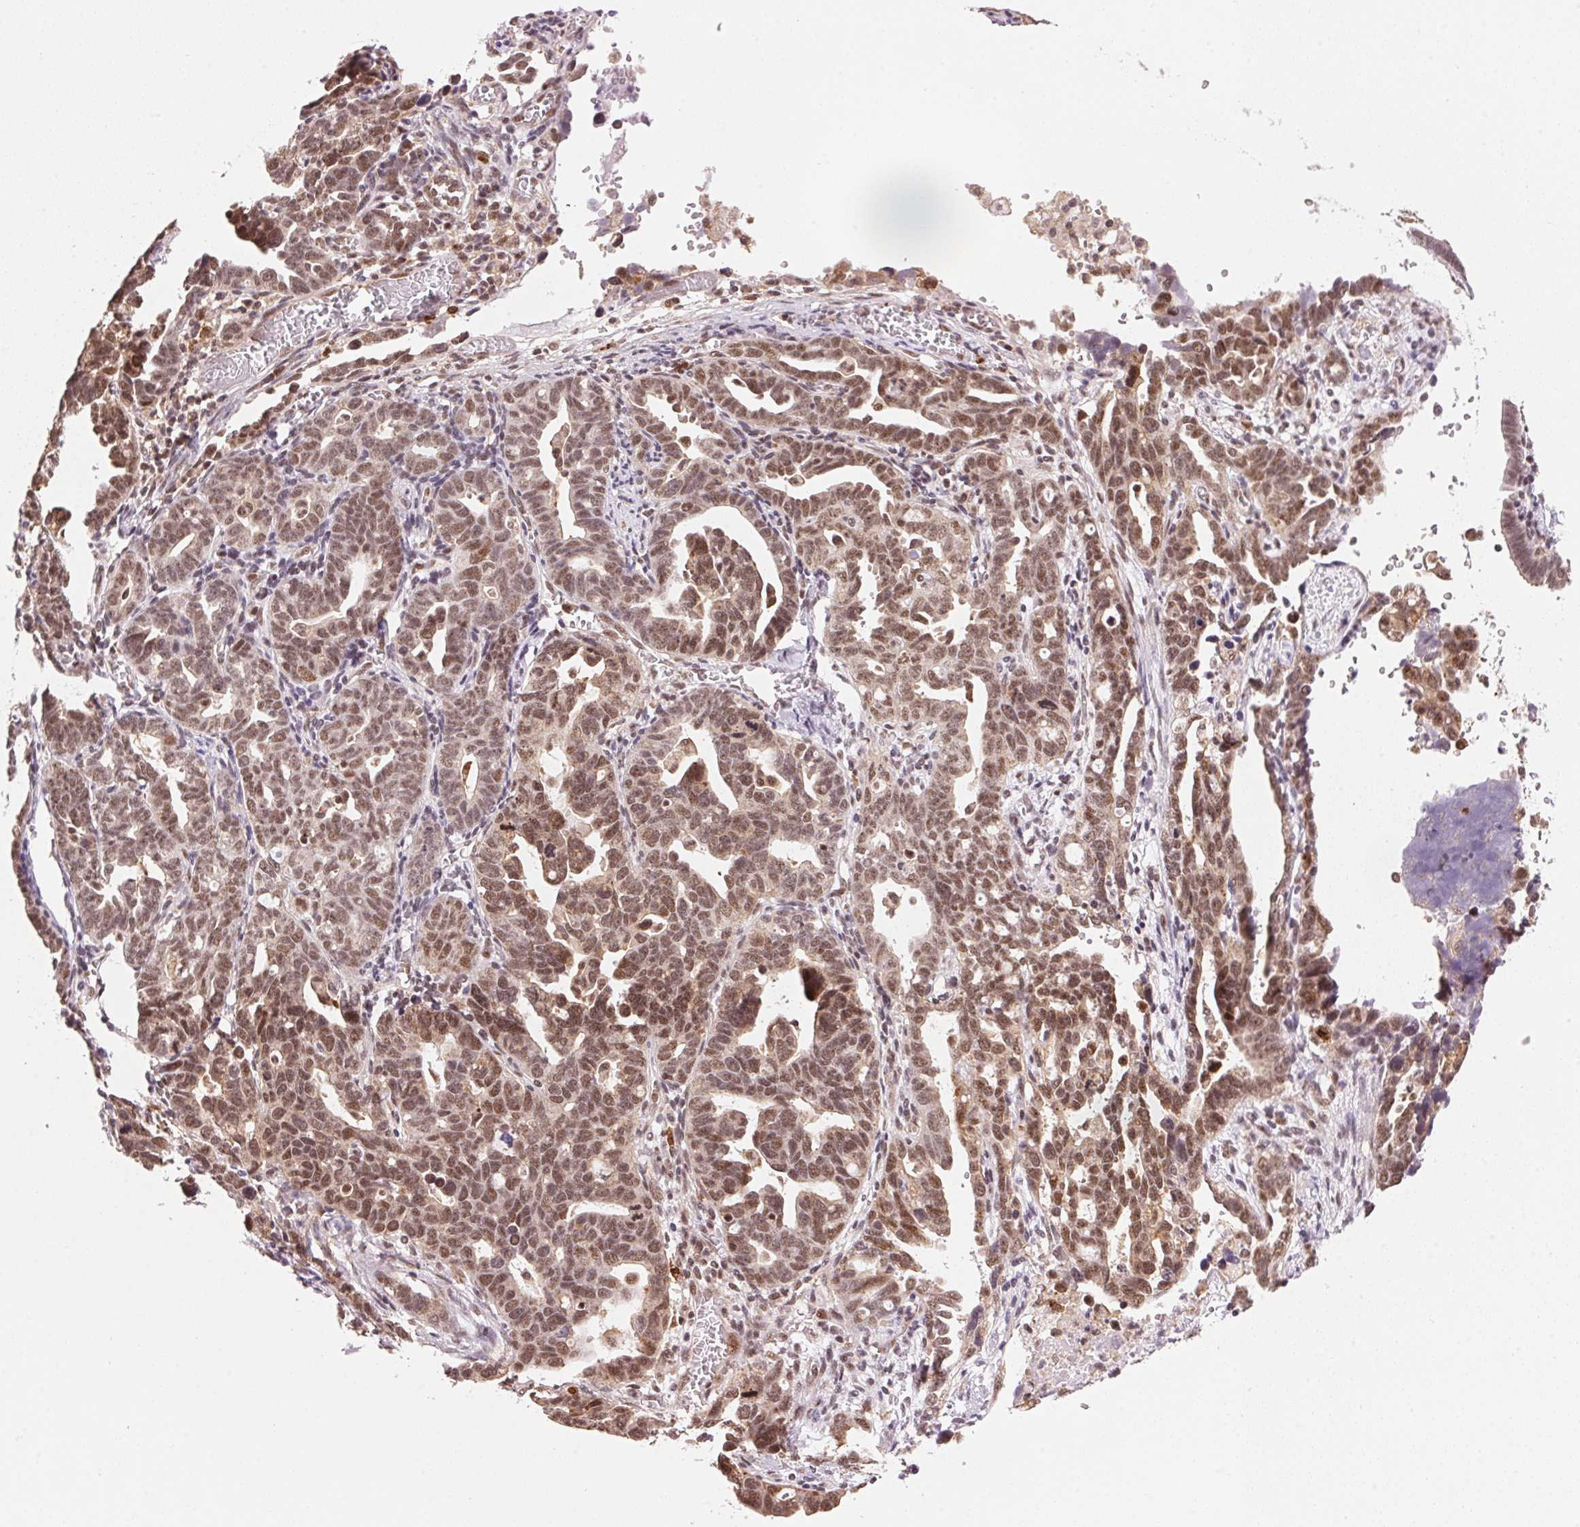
{"staining": {"intensity": "moderate", "quantity": ">75%", "location": "nuclear"}, "tissue": "ovarian cancer", "cell_type": "Tumor cells", "image_type": "cancer", "snomed": [{"axis": "morphology", "description": "Cystadenocarcinoma, serous, NOS"}, {"axis": "topography", "description": "Ovary"}], "caption": "Immunohistochemical staining of human ovarian cancer (serous cystadenocarcinoma) displays moderate nuclear protein positivity in about >75% of tumor cells.", "gene": "HNRNPDL", "patient": {"sex": "female", "age": 69}}